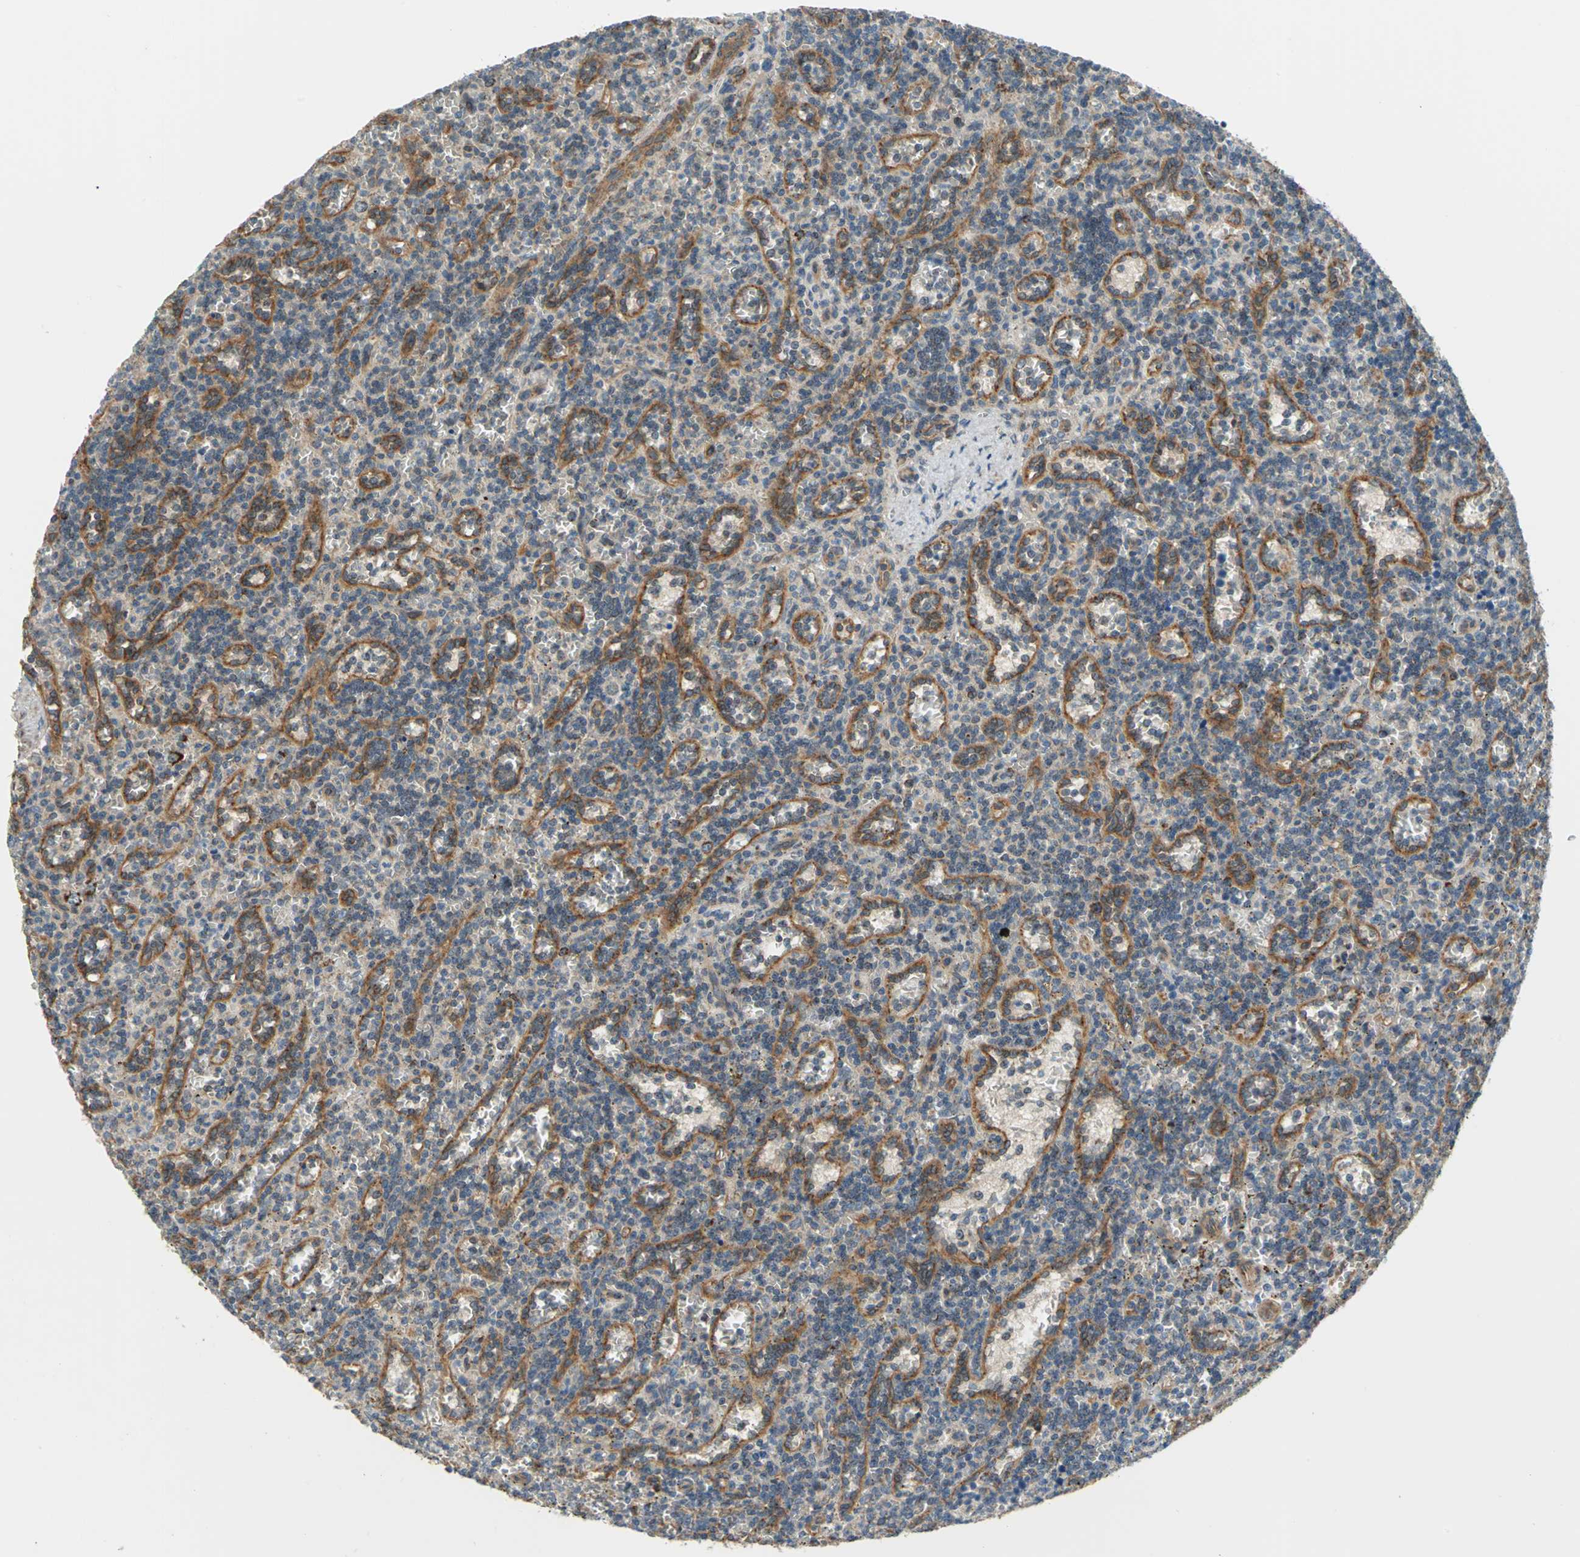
{"staining": {"intensity": "weak", "quantity": ">75%", "location": "cytoplasmic/membranous"}, "tissue": "lymphoma", "cell_type": "Tumor cells", "image_type": "cancer", "snomed": [{"axis": "morphology", "description": "Malignant lymphoma, non-Hodgkin's type, Low grade"}, {"axis": "topography", "description": "Spleen"}], "caption": "Low-grade malignant lymphoma, non-Hodgkin's type was stained to show a protein in brown. There is low levels of weak cytoplasmic/membranous positivity in approximately >75% of tumor cells.", "gene": "MRPS22", "patient": {"sex": "male", "age": 73}}